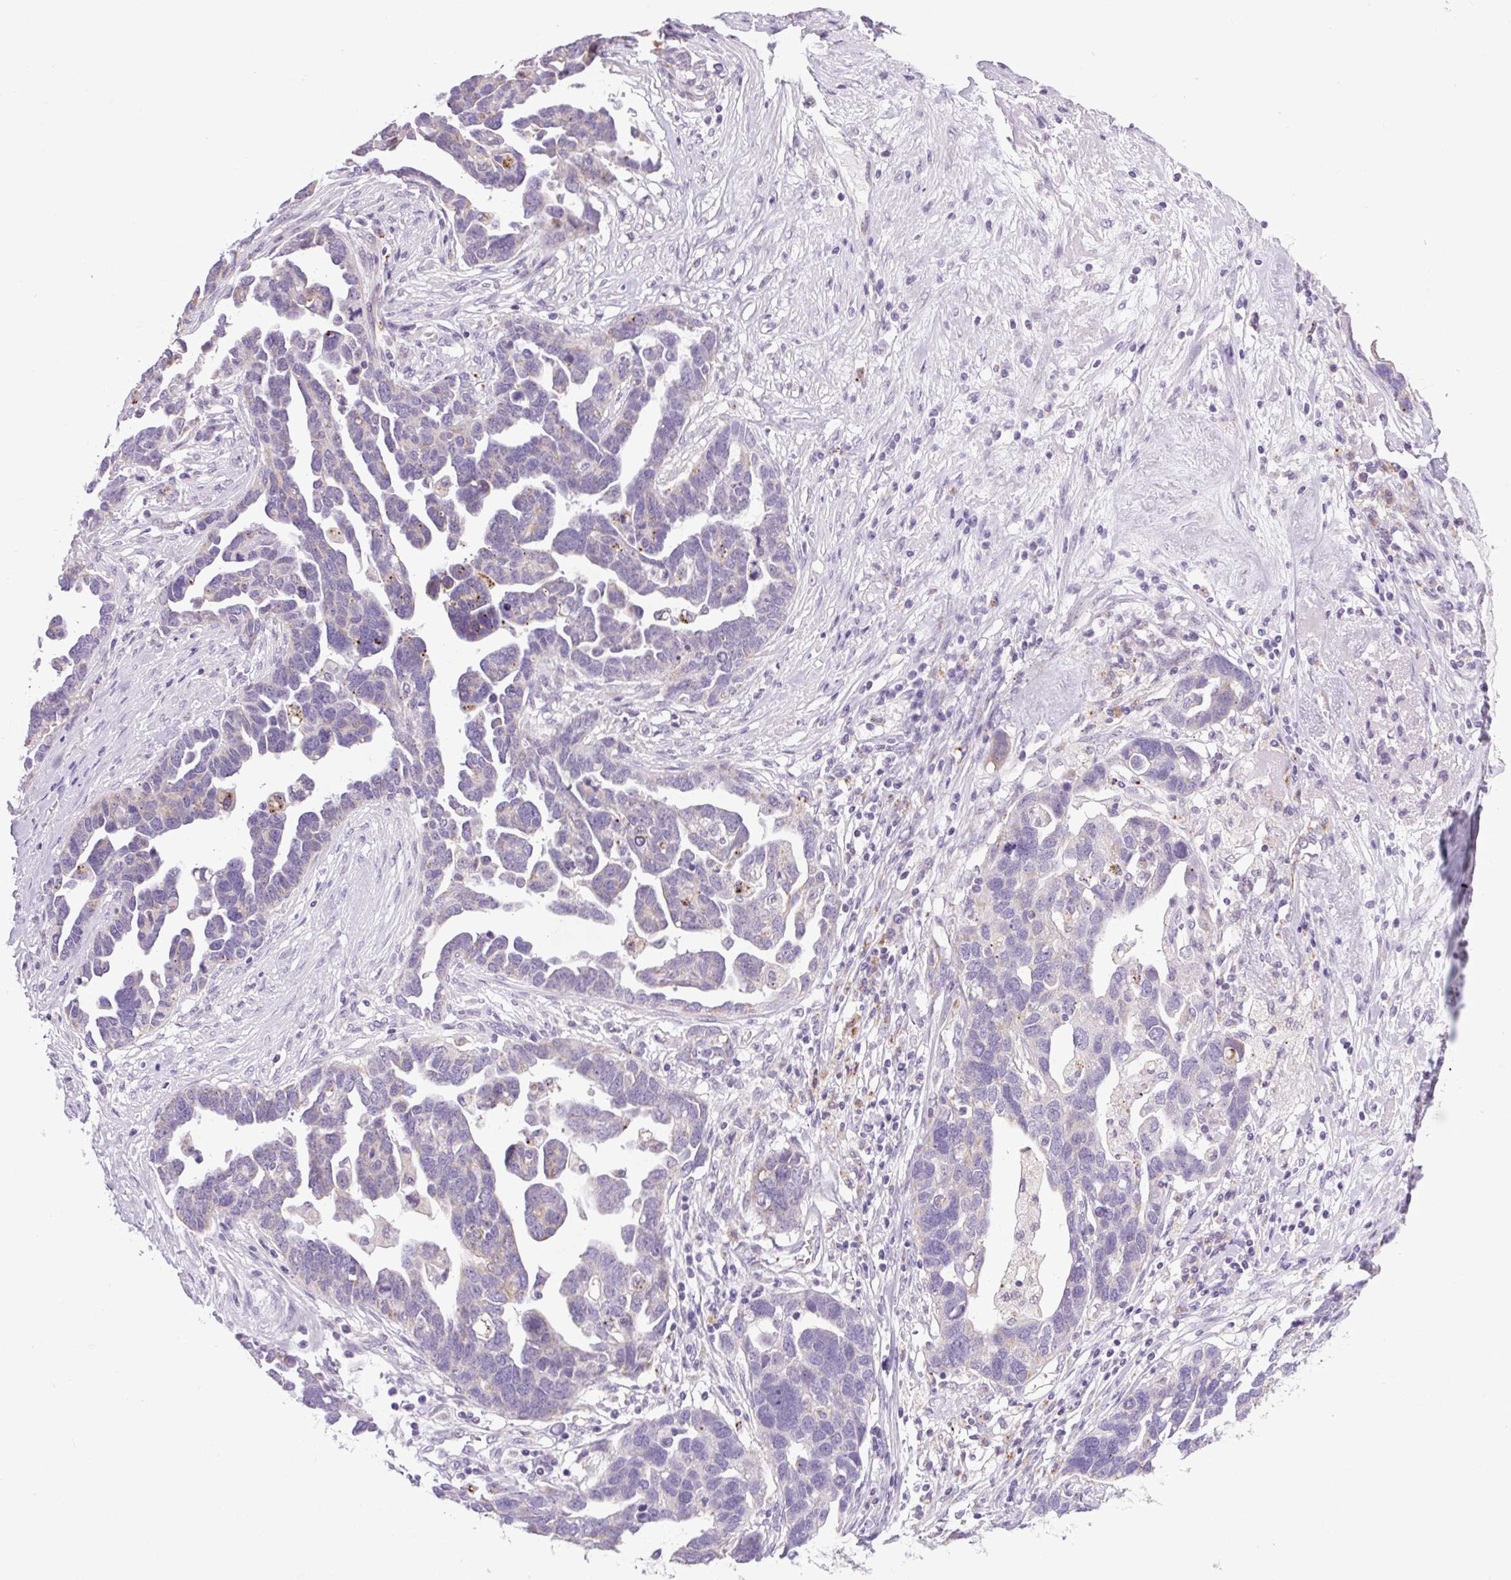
{"staining": {"intensity": "negative", "quantity": "none", "location": "none"}, "tissue": "ovarian cancer", "cell_type": "Tumor cells", "image_type": "cancer", "snomed": [{"axis": "morphology", "description": "Cystadenocarcinoma, serous, NOS"}, {"axis": "topography", "description": "Ovary"}], "caption": "An IHC image of ovarian cancer (serous cystadenocarcinoma) is shown. There is no staining in tumor cells of ovarian cancer (serous cystadenocarcinoma).", "gene": "RNASE10", "patient": {"sex": "female", "age": 54}}